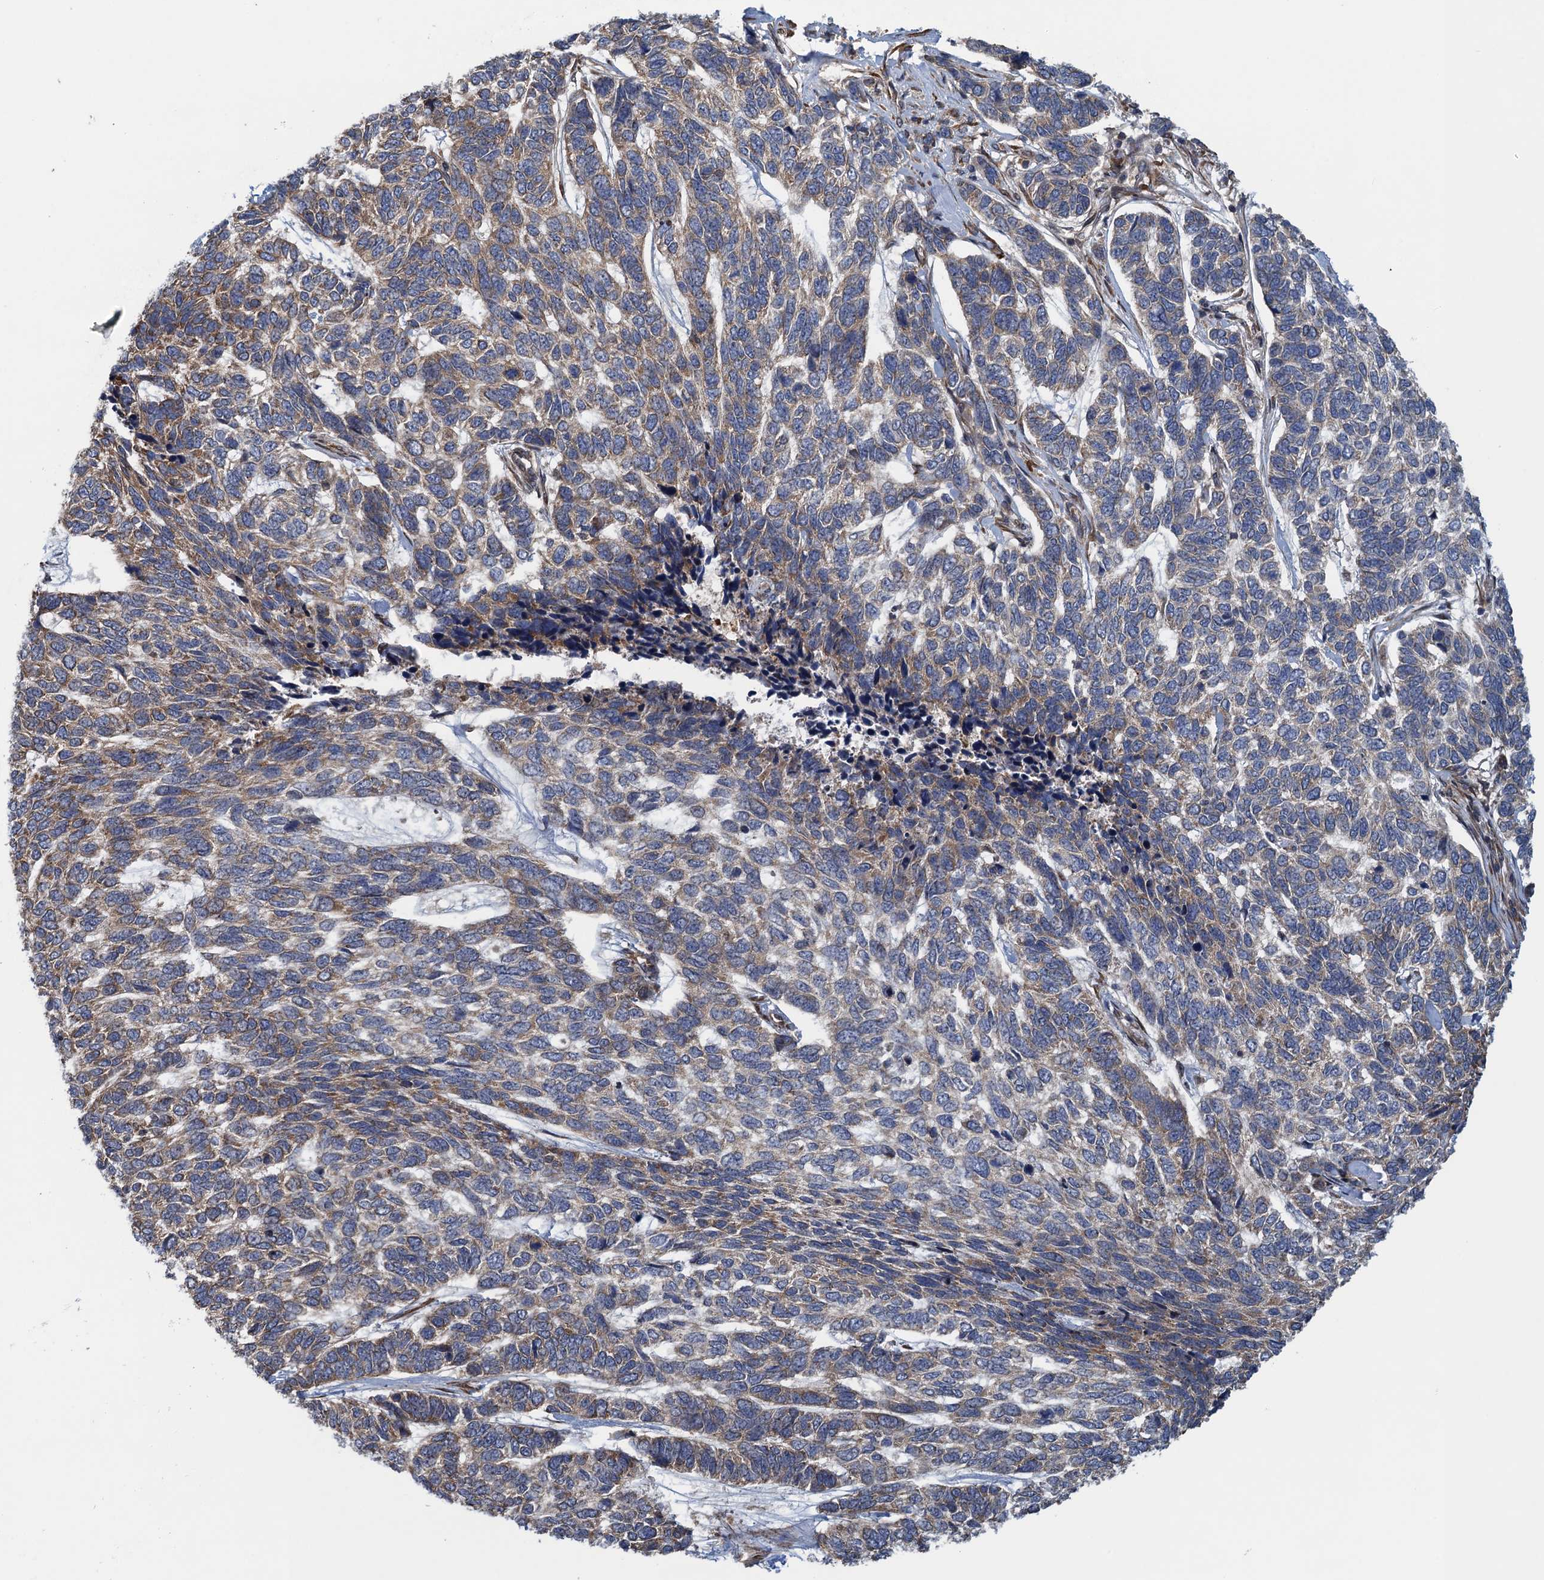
{"staining": {"intensity": "weak", "quantity": "25%-75%", "location": "cytoplasmic/membranous"}, "tissue": "skin cancer", "cell_type": "Tumor cells", "image_type": "cancer", "snomed": [{"axis": "morphology", "description": "Basal cell carcinoma"}, {"axis": "topography", "description": "Skin"}], "caption": "The micrograph reveals a brown stain indicating the presence of a protein in the cytoplasmic/membranous of tumor cells in skin cancer (basal cell carcinoma). The protein of interest is shown in brown color, while the nuclei are stained blue.", "gene": "MDM1", "patient": {"sex": "female", "age": 65}}